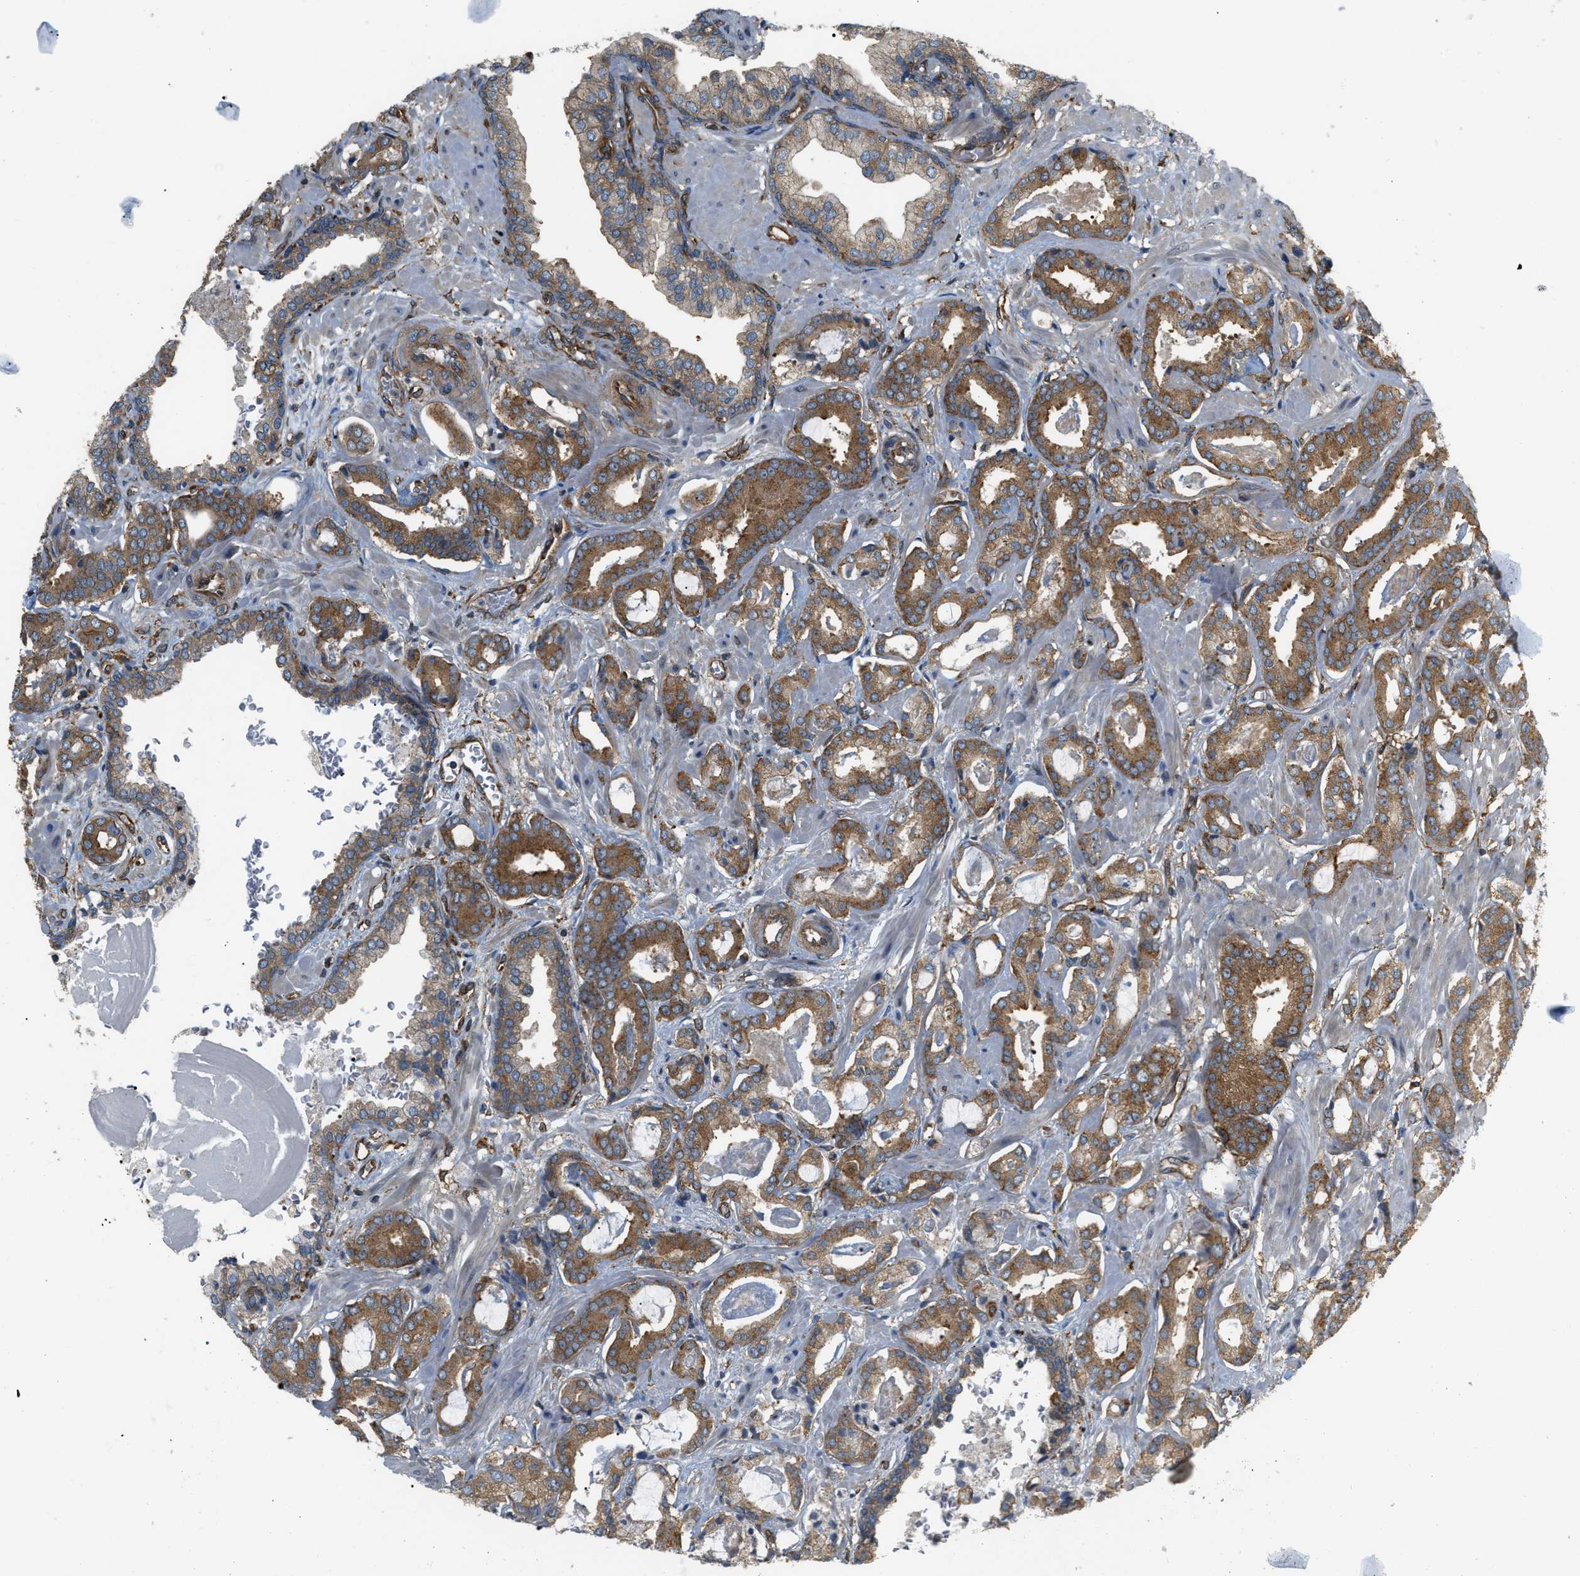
{"staining": {"intensity": "moderate", "quantity": ">75%", "location": "cytoplasmic/membranous"}, "tissue": "prostate cancer", "cell_type": "Tumor cells", "image_type": "cancer", "snomed": [{"axis": "morphology", "description": "Adenocarcinoma, Low grade"}, {"axis": "topography", "description": "Prostate"}], "caption": "High-power microscopy captured an immunohistochemistry micrograph of prostate cancer, revealing moderate cytoplasmic/membranous positivity in about >75% of tumor cells.", "gene": "PICALM", "patient": {"sex": "male", "age": 53}}